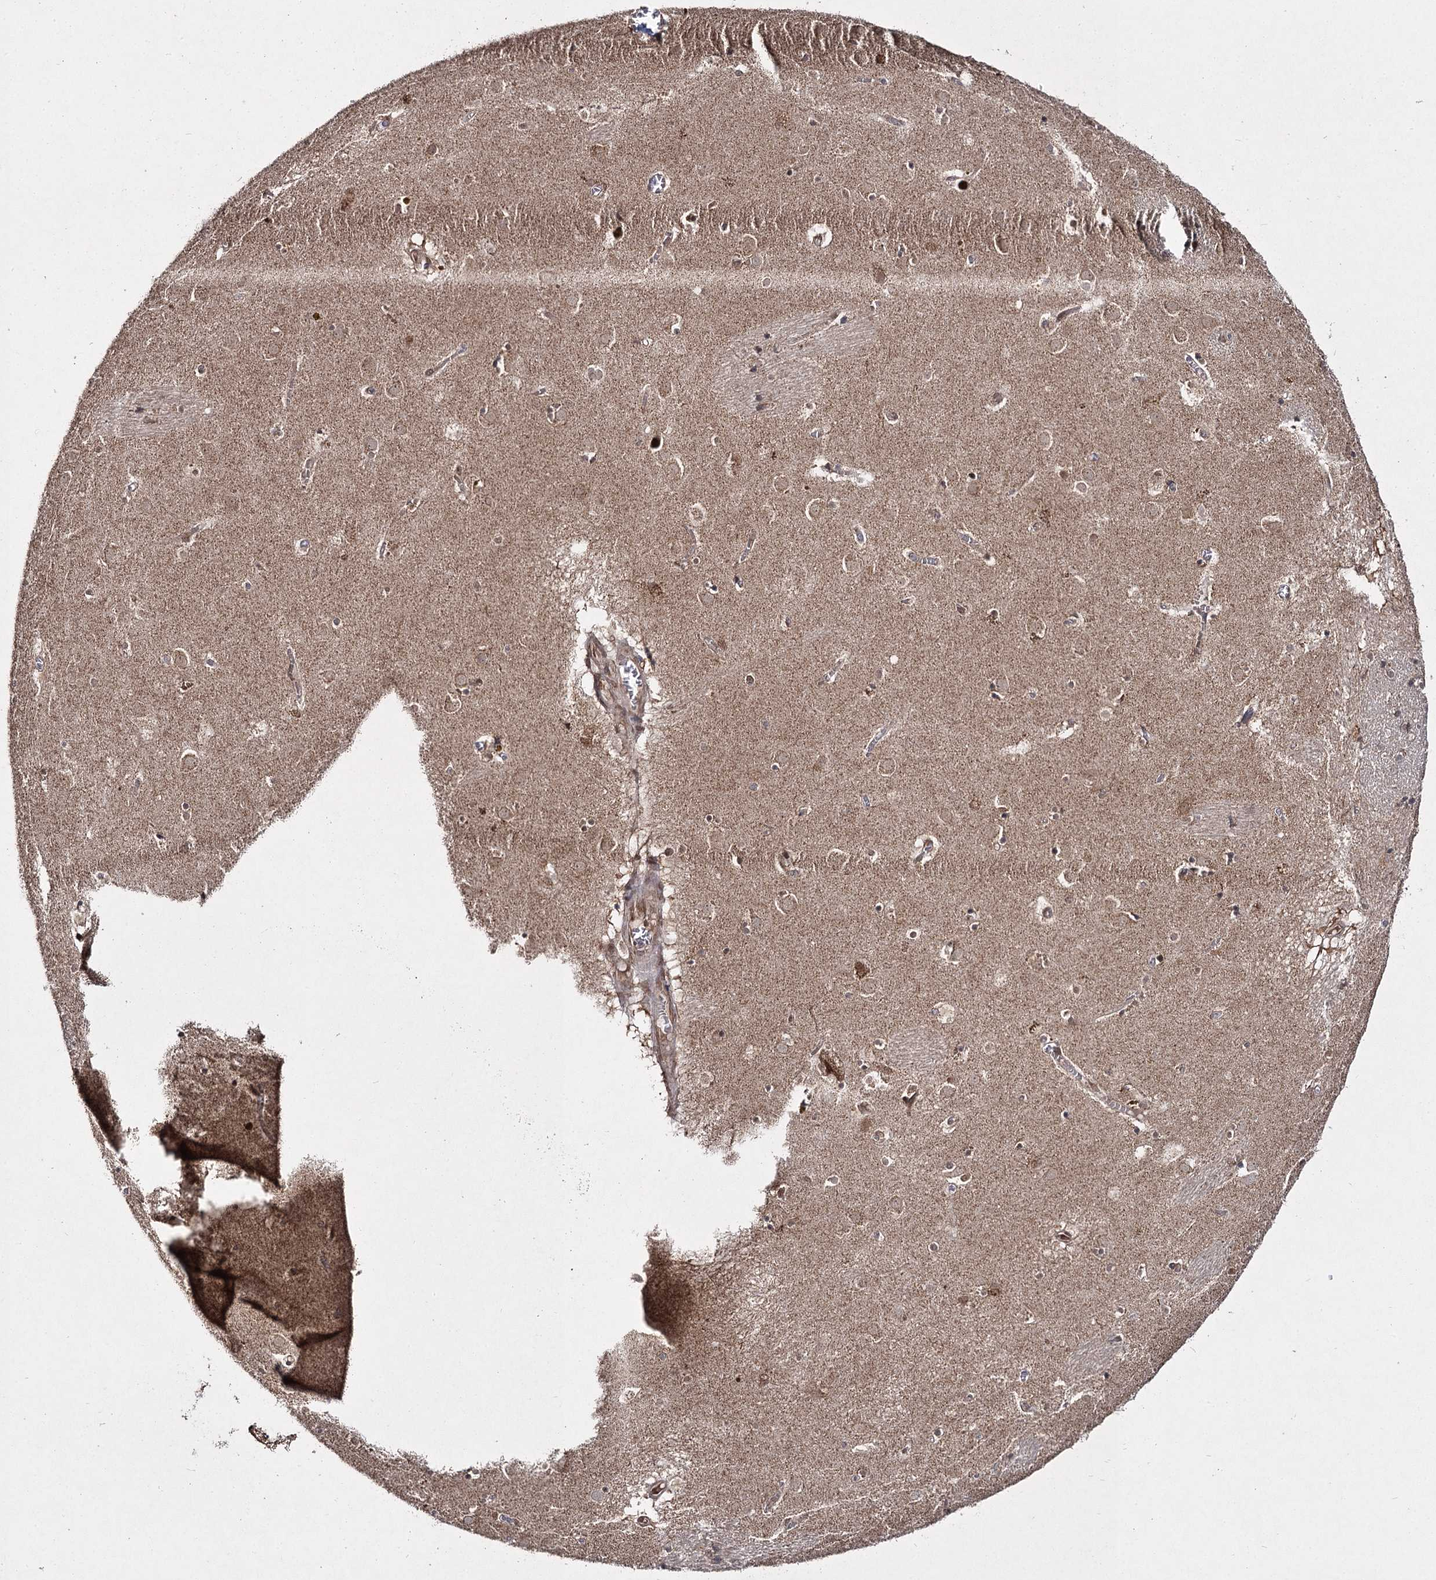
{"staining": {"intensity": "moderate", "quantity": "25%-75%", "location": "cytoplasmic/membranous,nuclear"}, "tissue": "caudate", "cell_type": "Glial cells", "image_type": "normal", "snomed": [{"axis": "morphology", "description": "Normal tissue, NOS"}, {"axis": "topography", "description": "Lateral ventricle wall"}], "caption": "Immunohistochemistry (IHC) (DAB (3,3'-diaminobenzidine)) staining of normal caudate exhibits moderate cytoplasmic/membranous,nuclear protein expression in about 25%-75% of glial cells. (DAB IHC with brightfield microscopy, high magnification).", "gene": "TRNT1", "patient": {"sex": "male", "age": 70}}